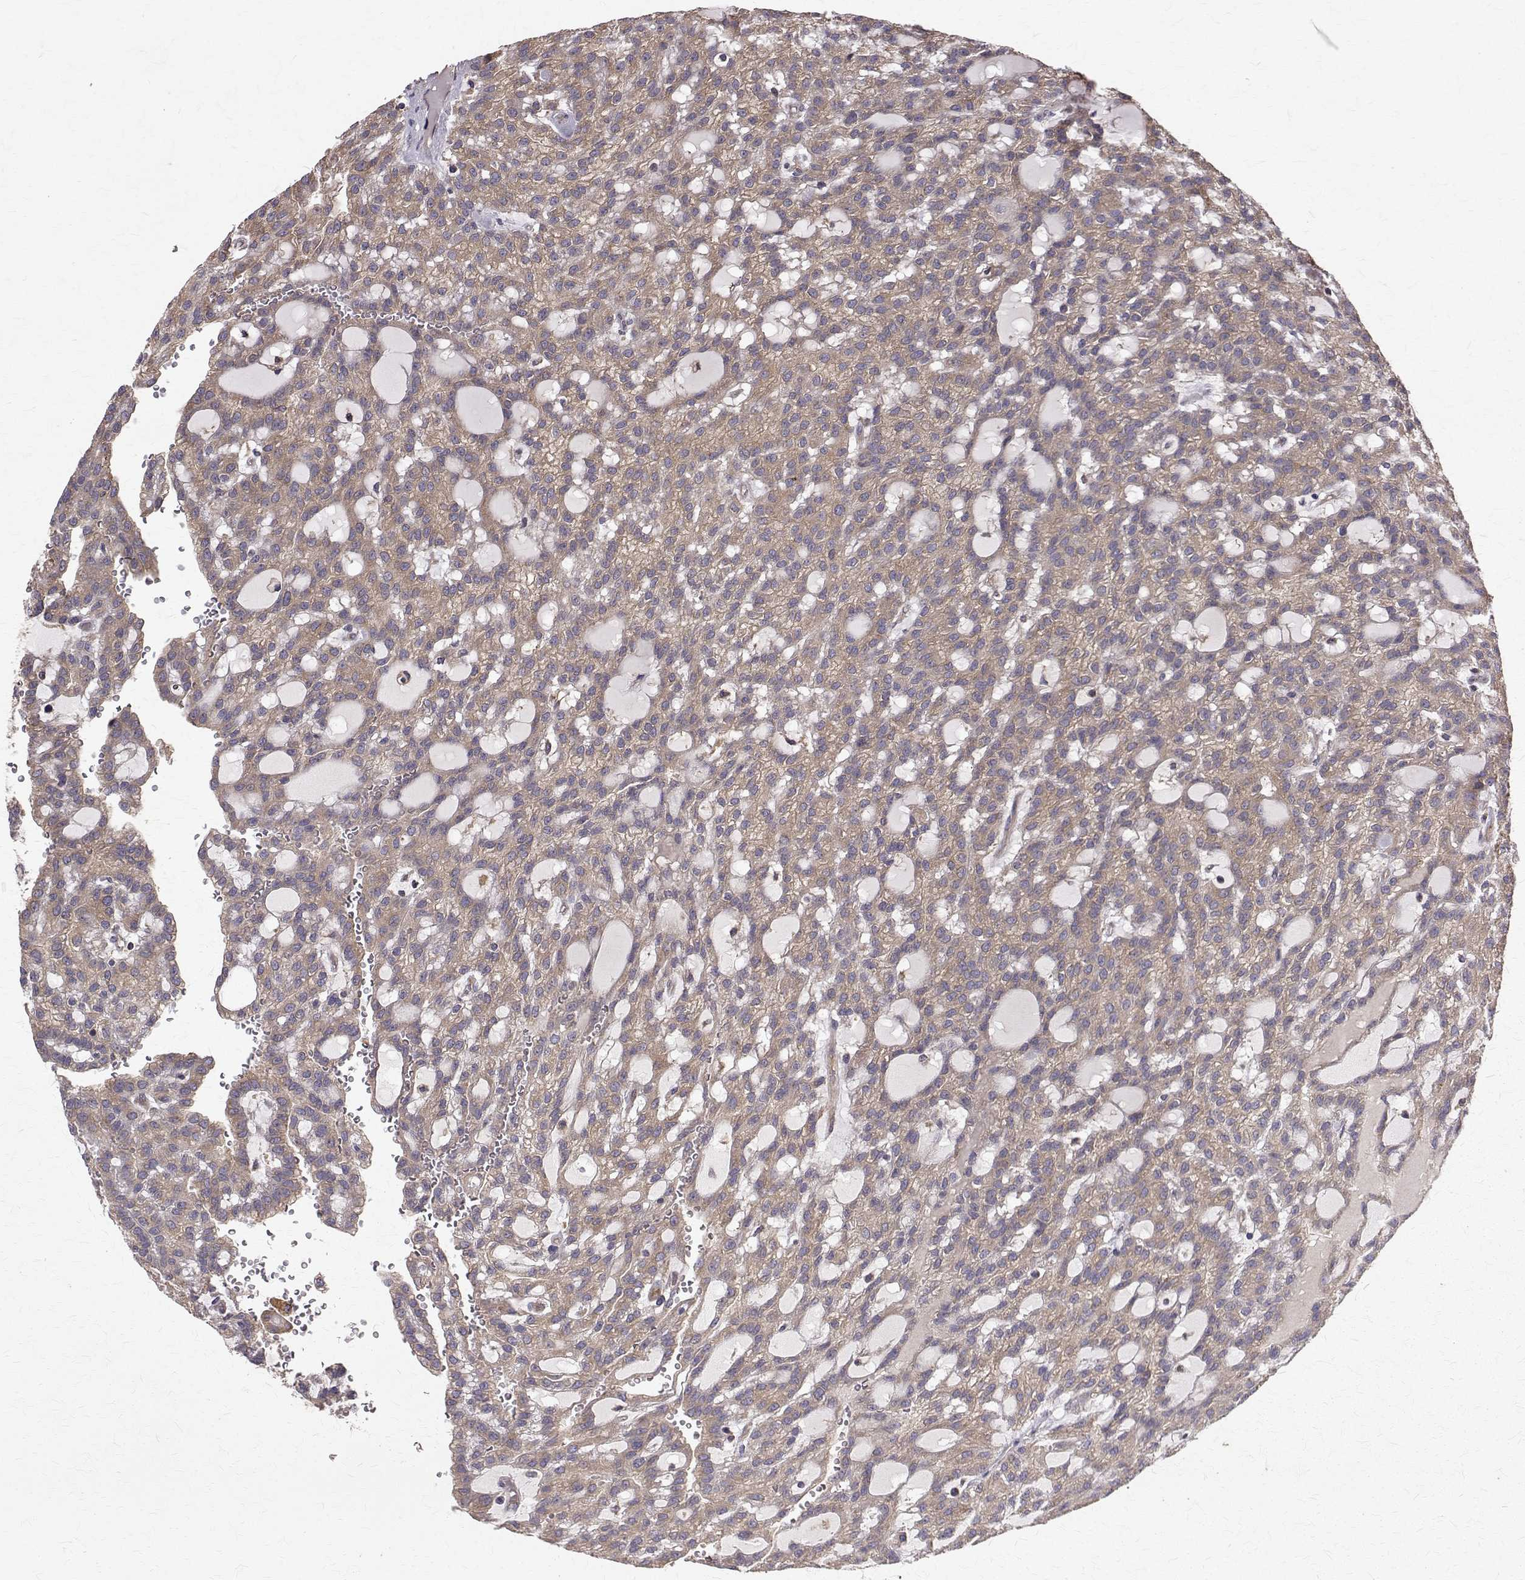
{"staining": {"intensity": "weak", "quantity": ">75%", "location": "cytoplasmic/membranous"}, "tissue": "renal cancer", "cell_type": "Tumor cells", "image_type": "cancer", "snomed": [{"axis": "morphology", "description": "Adenocarcinoma, NOS"}, {"axis": "topography", "description": "Kidney"}], "caption": "Immunohistochemistry photomicrograph of adenocarcinoma (renal) stained for a protein (brown), which reveals low levels of weak cytoplasmic/membranous staining in approximately >75% of tumor cells.", "gene": "FARSB", "patient": {"sex": "male", "age": 63}}